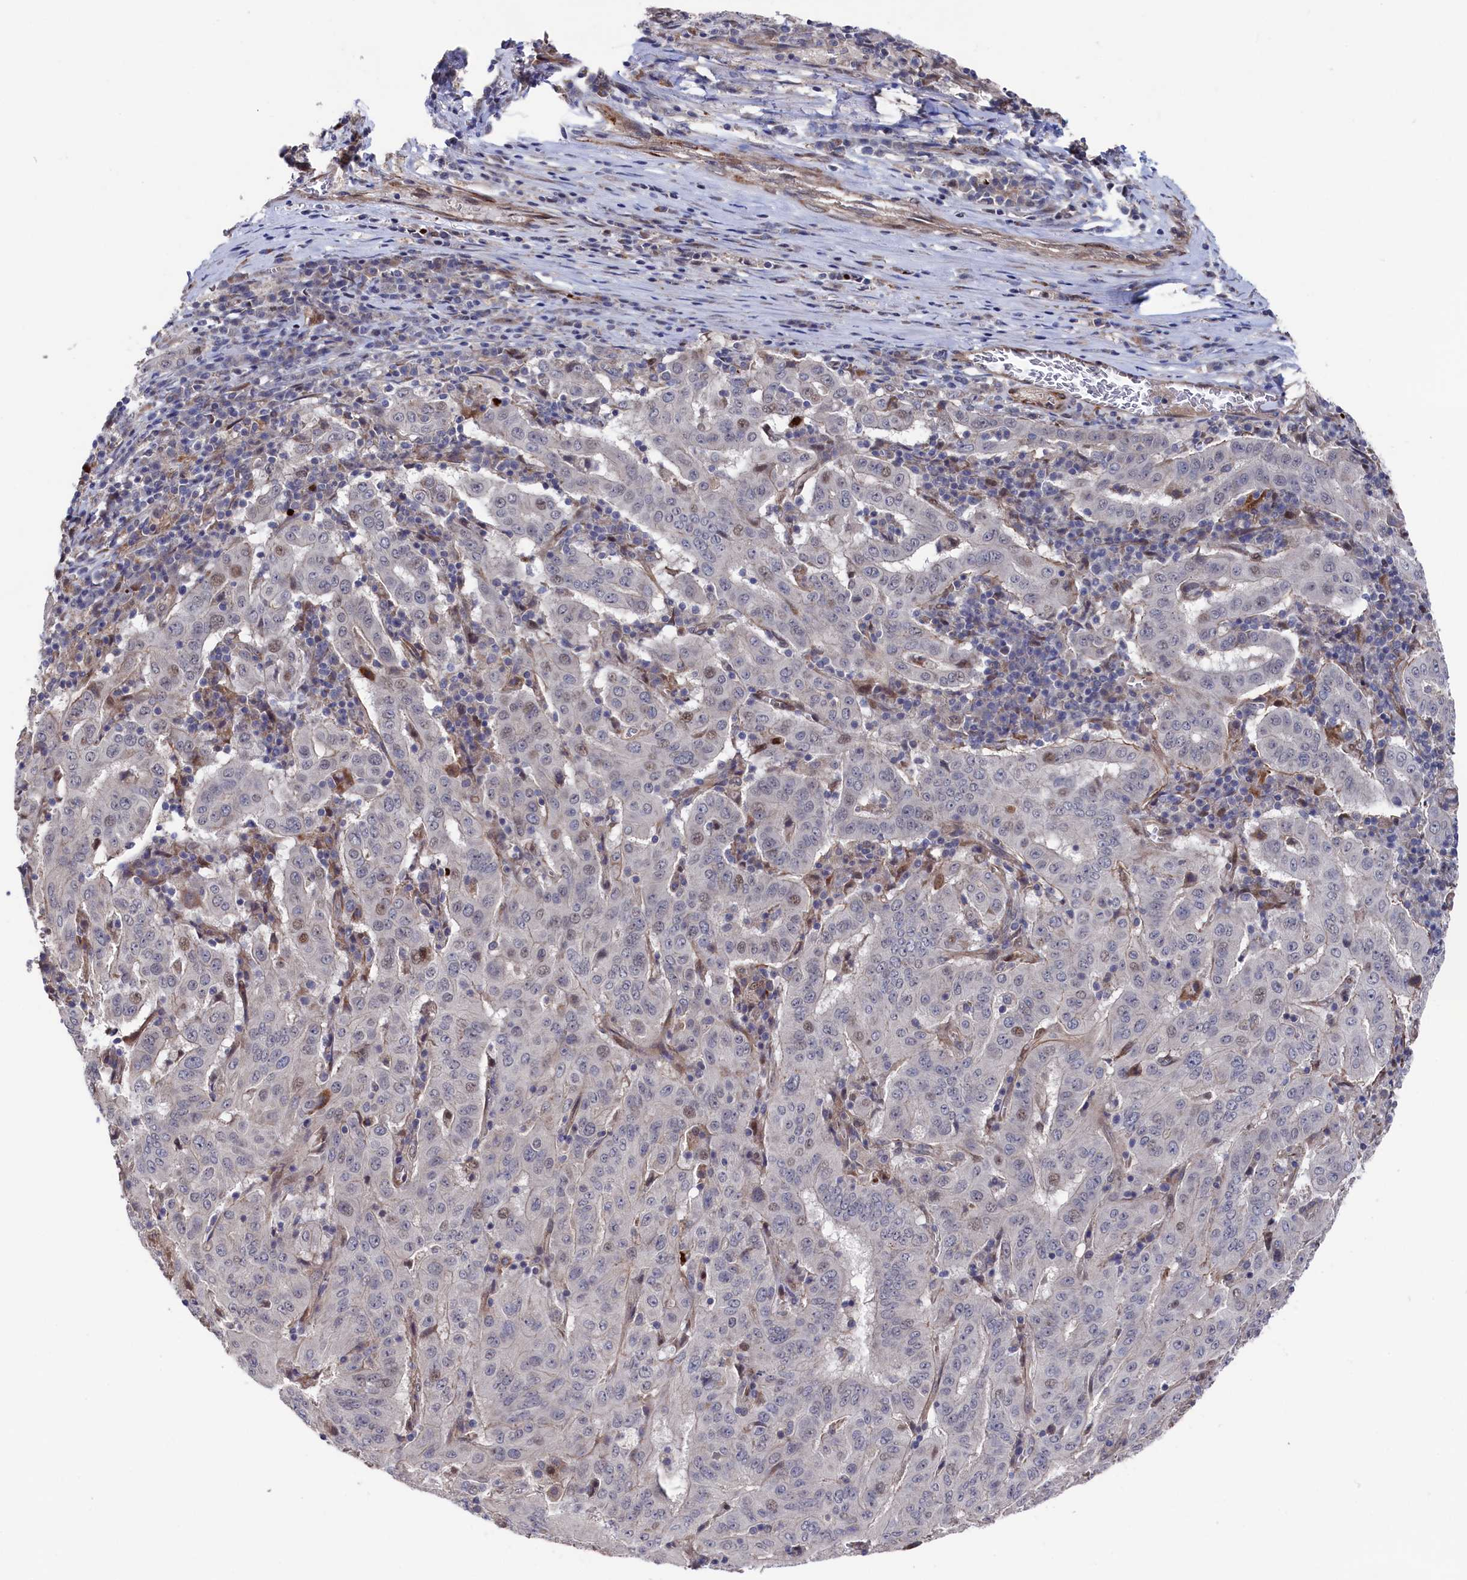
{"staining": {"intensity": "weak", "quantity": "<25%", "location": "nuclear"}, "tissue": "pancreatic cancer", "cell_type": "Tumor cells", "image_type": "cancer", "snomed": [{"axis": "morphology", "description": "Adenocarcinoma, NOS"}, {"axis": "topography", "description": "Pancreas"}], "caption": "Photomicrograph shows no significant protein expression in tumor cells of pancreatic cancer (adenocarcinoma).", "gene": "ZNF891", "patient": {"sex": "male", "age": 63}}